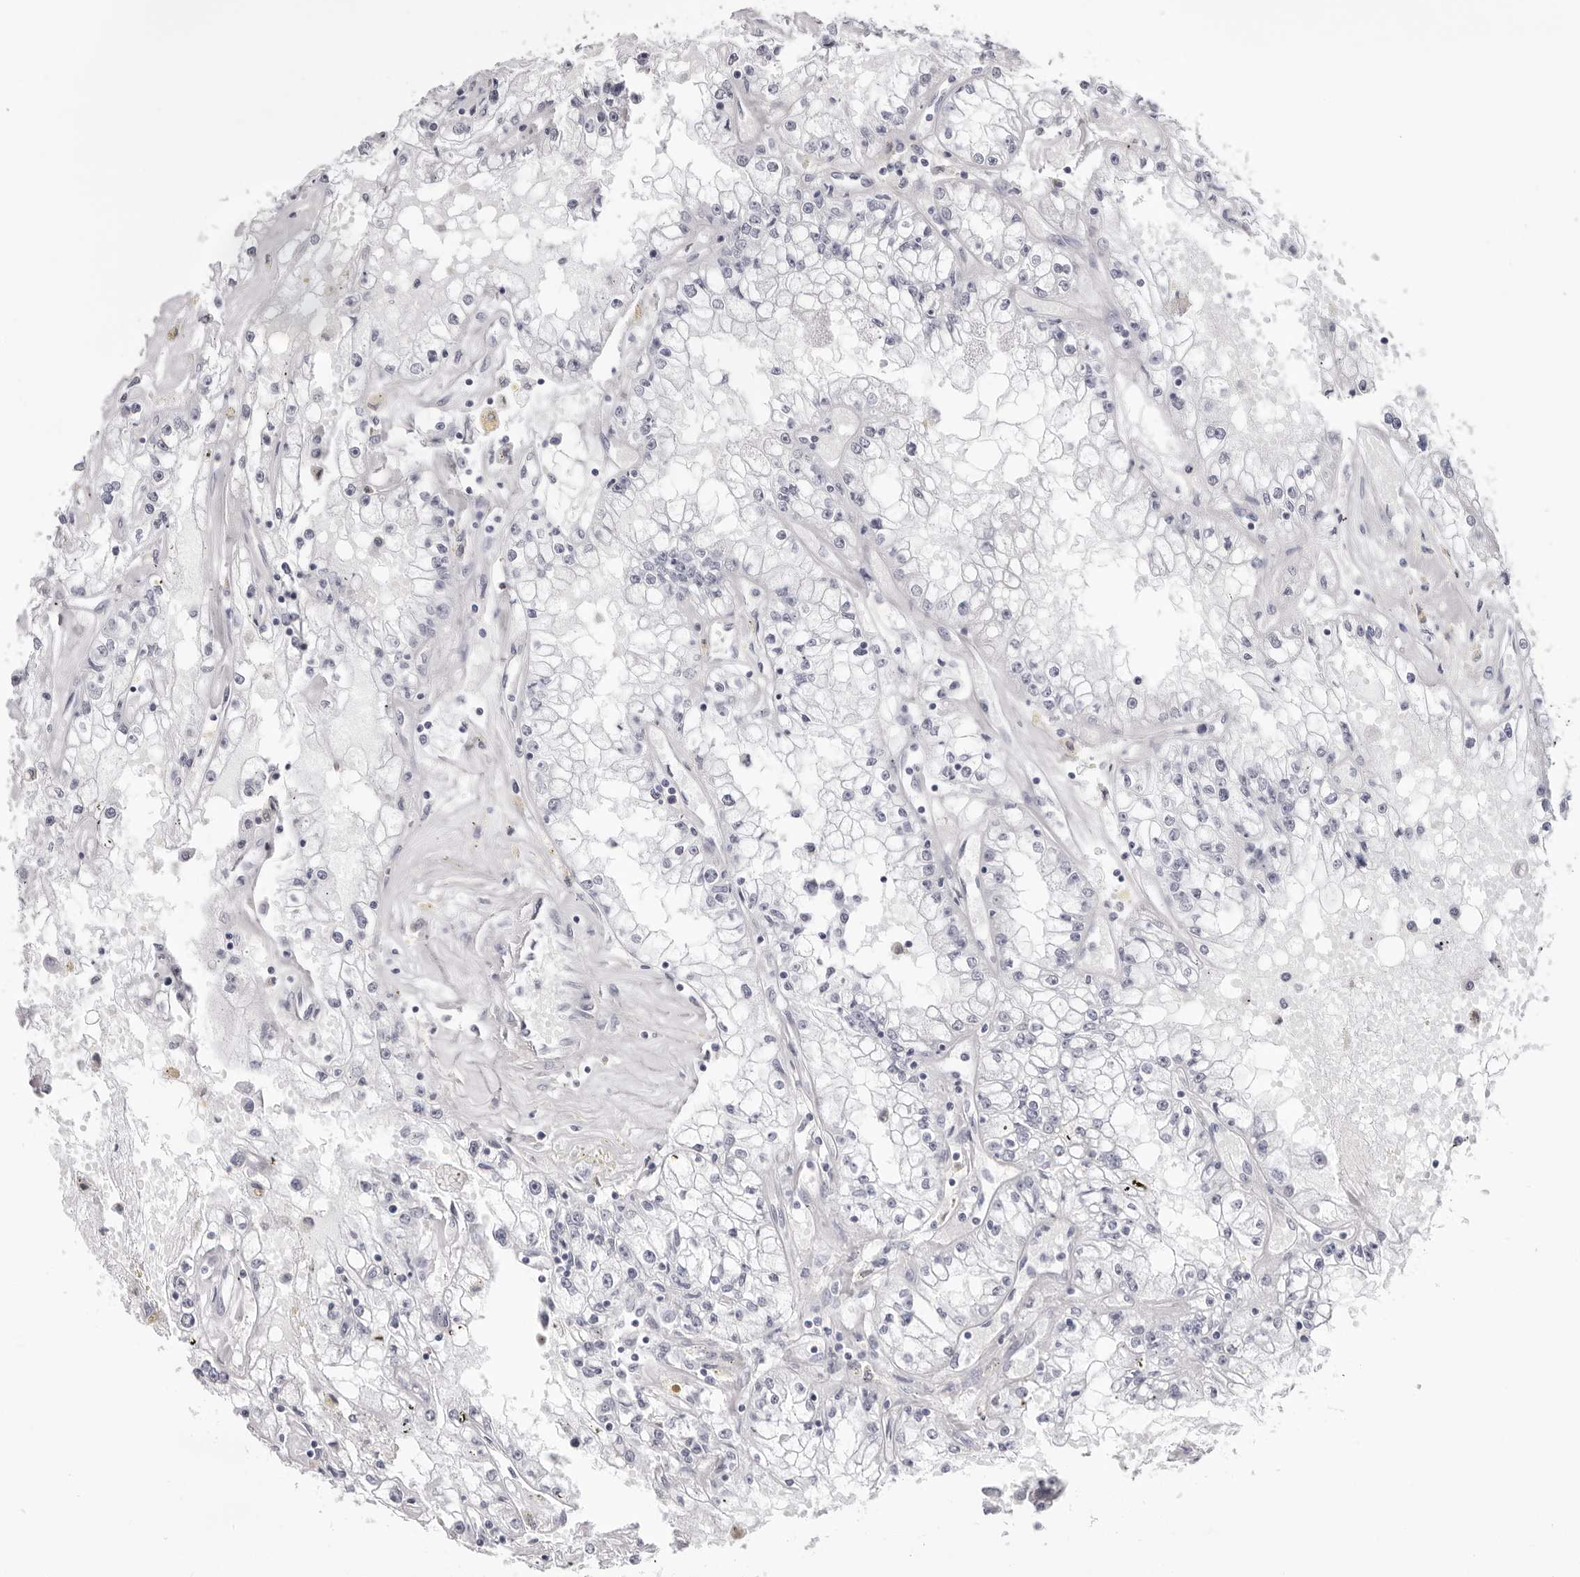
{"staining": {"intensity": "negative", "quantity": "none", "location": "none"}, "tissue": "renal cancer", "cell_type": "Tumor cells", "image_type": "cancer", "snomed": [{"axis": "morphology", "description": "Adenocarcinoma, NOS"}, {"axis": "topography", "description": "Kidney"}], "caption": "IHC of renal cancer (adenocarcinoma) reveals no positivity in tumor cells.", "gene": "INSL3", "patient": {"sex": "male", "age": 56}}